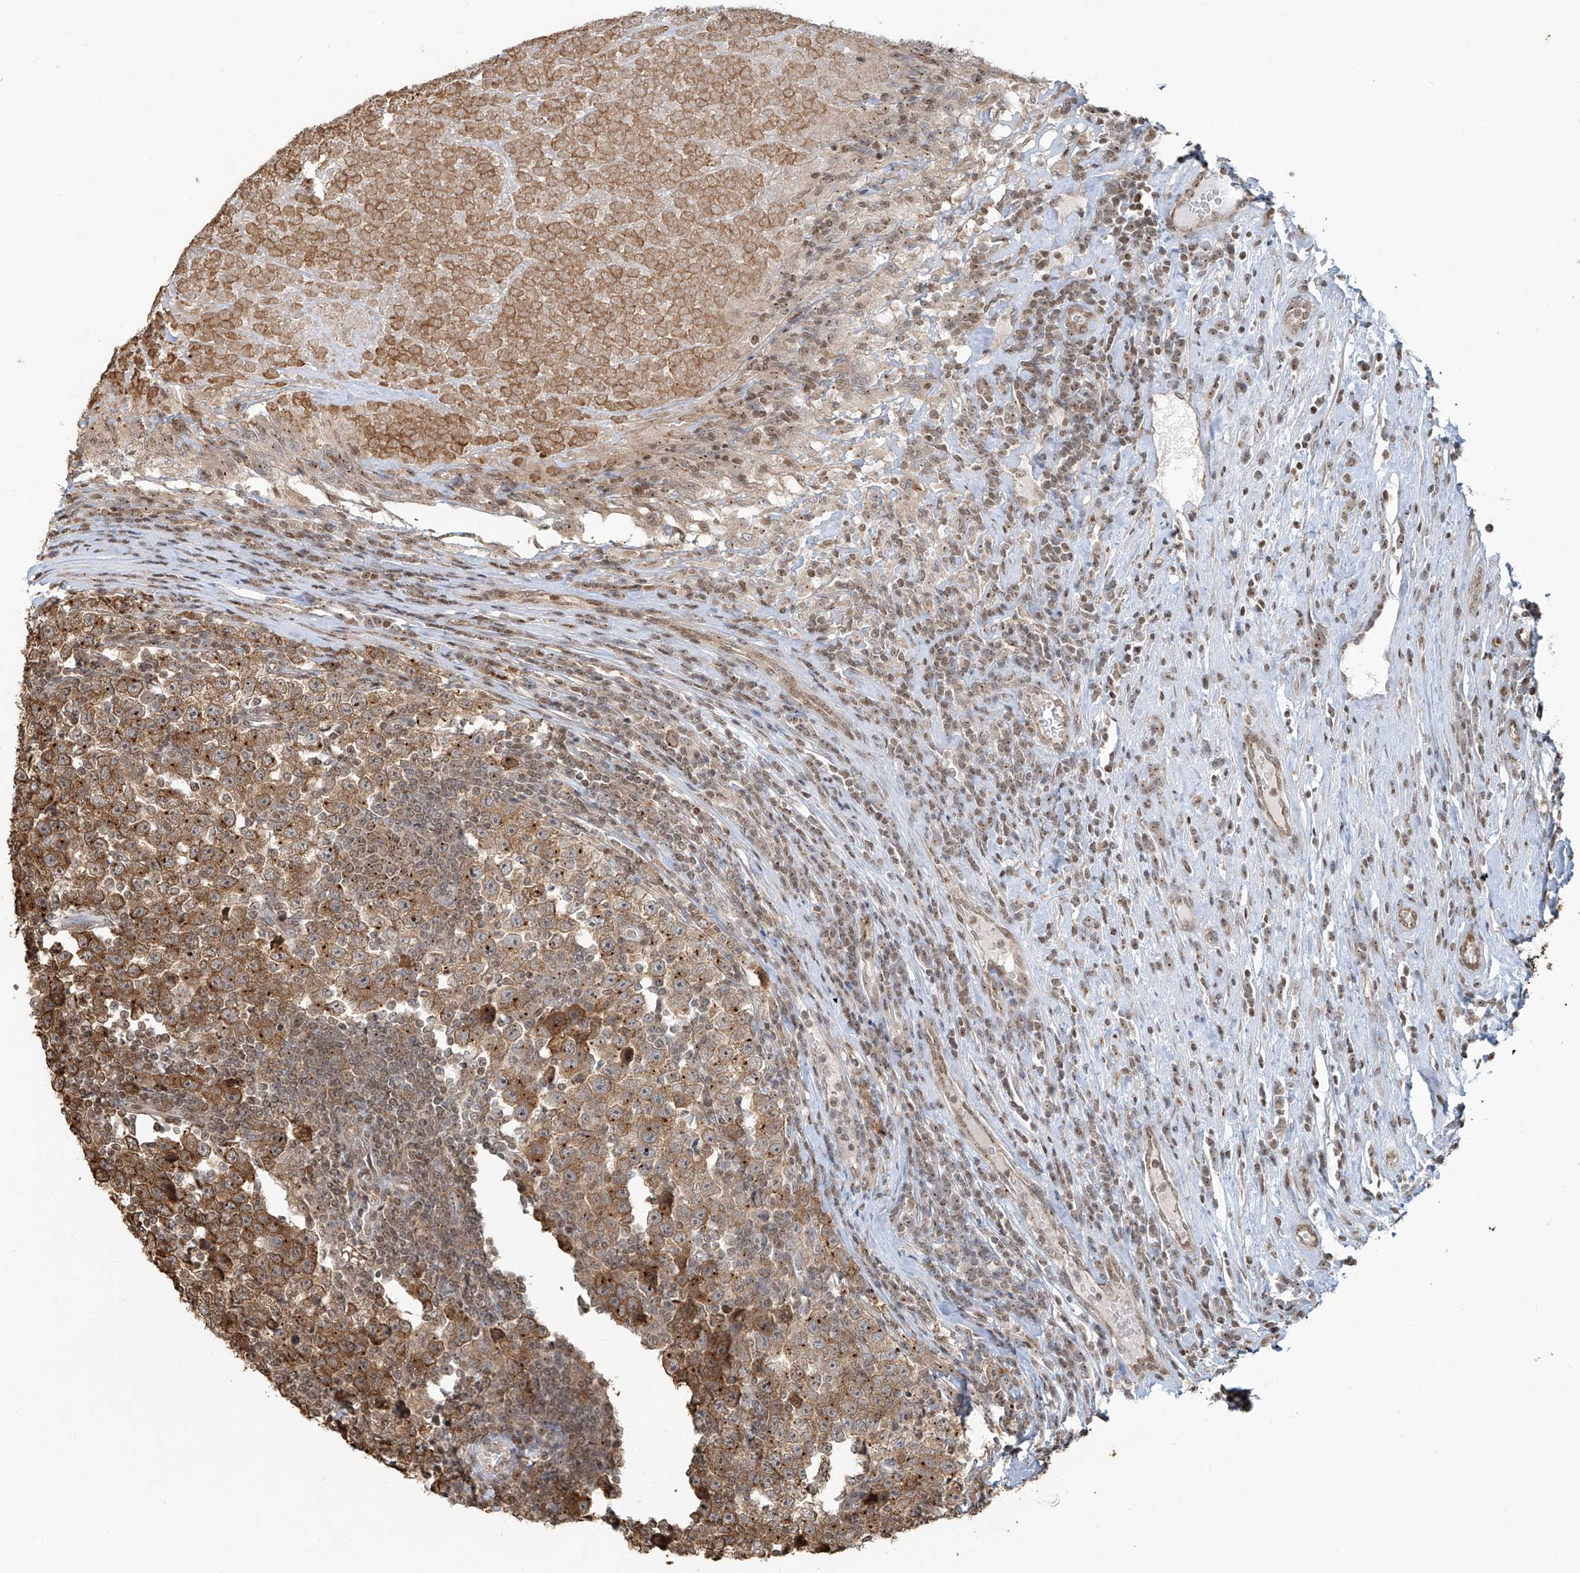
{"staining": {"intensity": "moderate", "quantity": ">75%", "location": "cytoplasmic/membranous"}, "tissue": "testis cancer", "cell_type": "Tumor cells", "image_type": "cancer", "snomed": [{"axis": "morphology", "description": "Normal tissue, NOS"}, {"axis": "morphology", "description": "Seminoma, NOS"}, {"axis": "topography", "description": "Testis"}], "caption": "A photomicrograph of human testis cancer (seminoma) stained for a protein reveals moderate cytoplasmic/membranous brown staining in tumor cells. Nuclei are stained in blue.", "gene": "VMP1", "patient": {"sex": "male", "age": 43}}